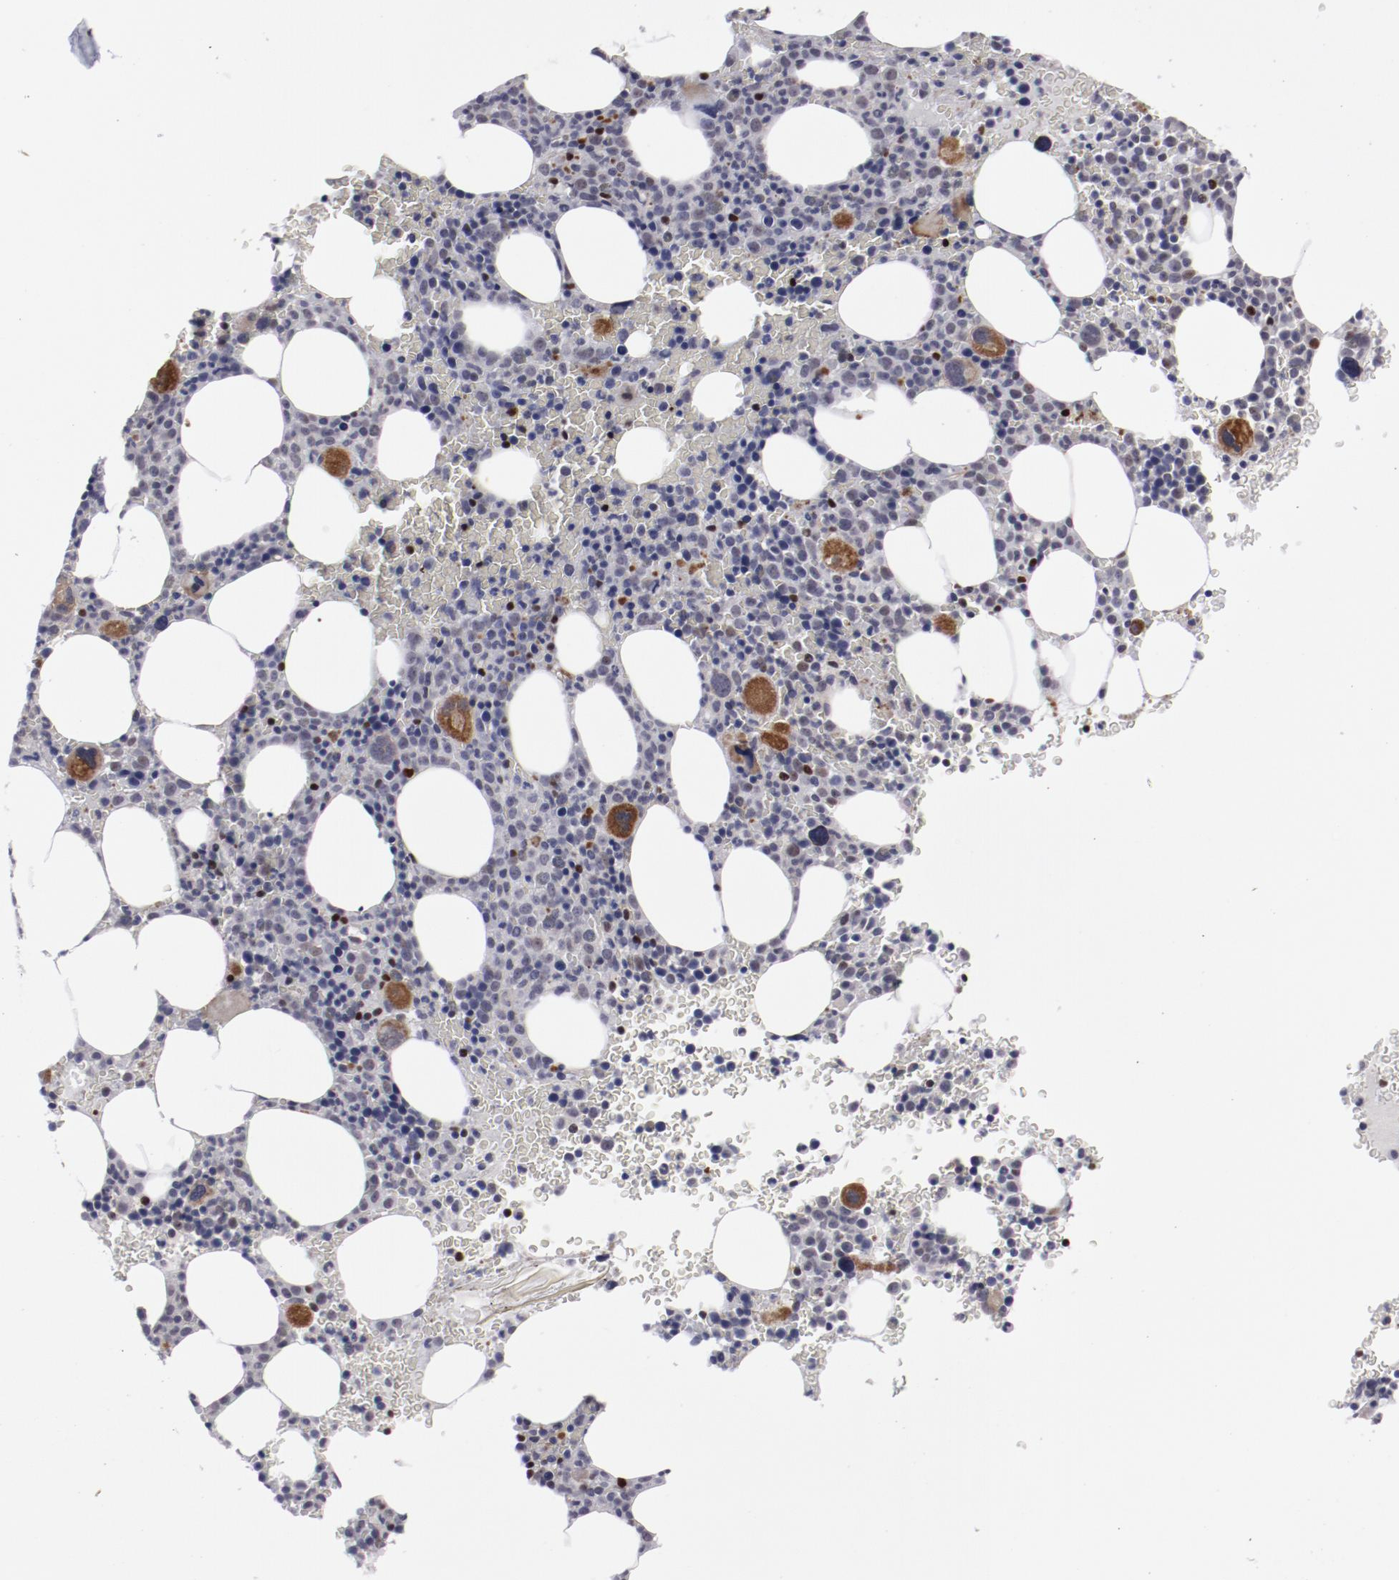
{"staining": {"intensity": "moderate", "quantity": ">75%", "location": "cytoplasmic/membranous"}, "tissue": "bone marrow", "cell_type": "Hematopoietic cells", "image_type": "normal", "snomed": [{"axis": "morphology", "description": "Normal tissue, NOS"}, {"axis": "topography", "description": "Bone marrow"}], "caption": "Immunohistochemistry (IHC) of unremarkable human bone marrow shows medium levels of moderate cytoplasmic/membranous expression in about >75% of hematopoietic cells.", "gene": "LEF1", "patient": {"sex": "male", "age": 68}}